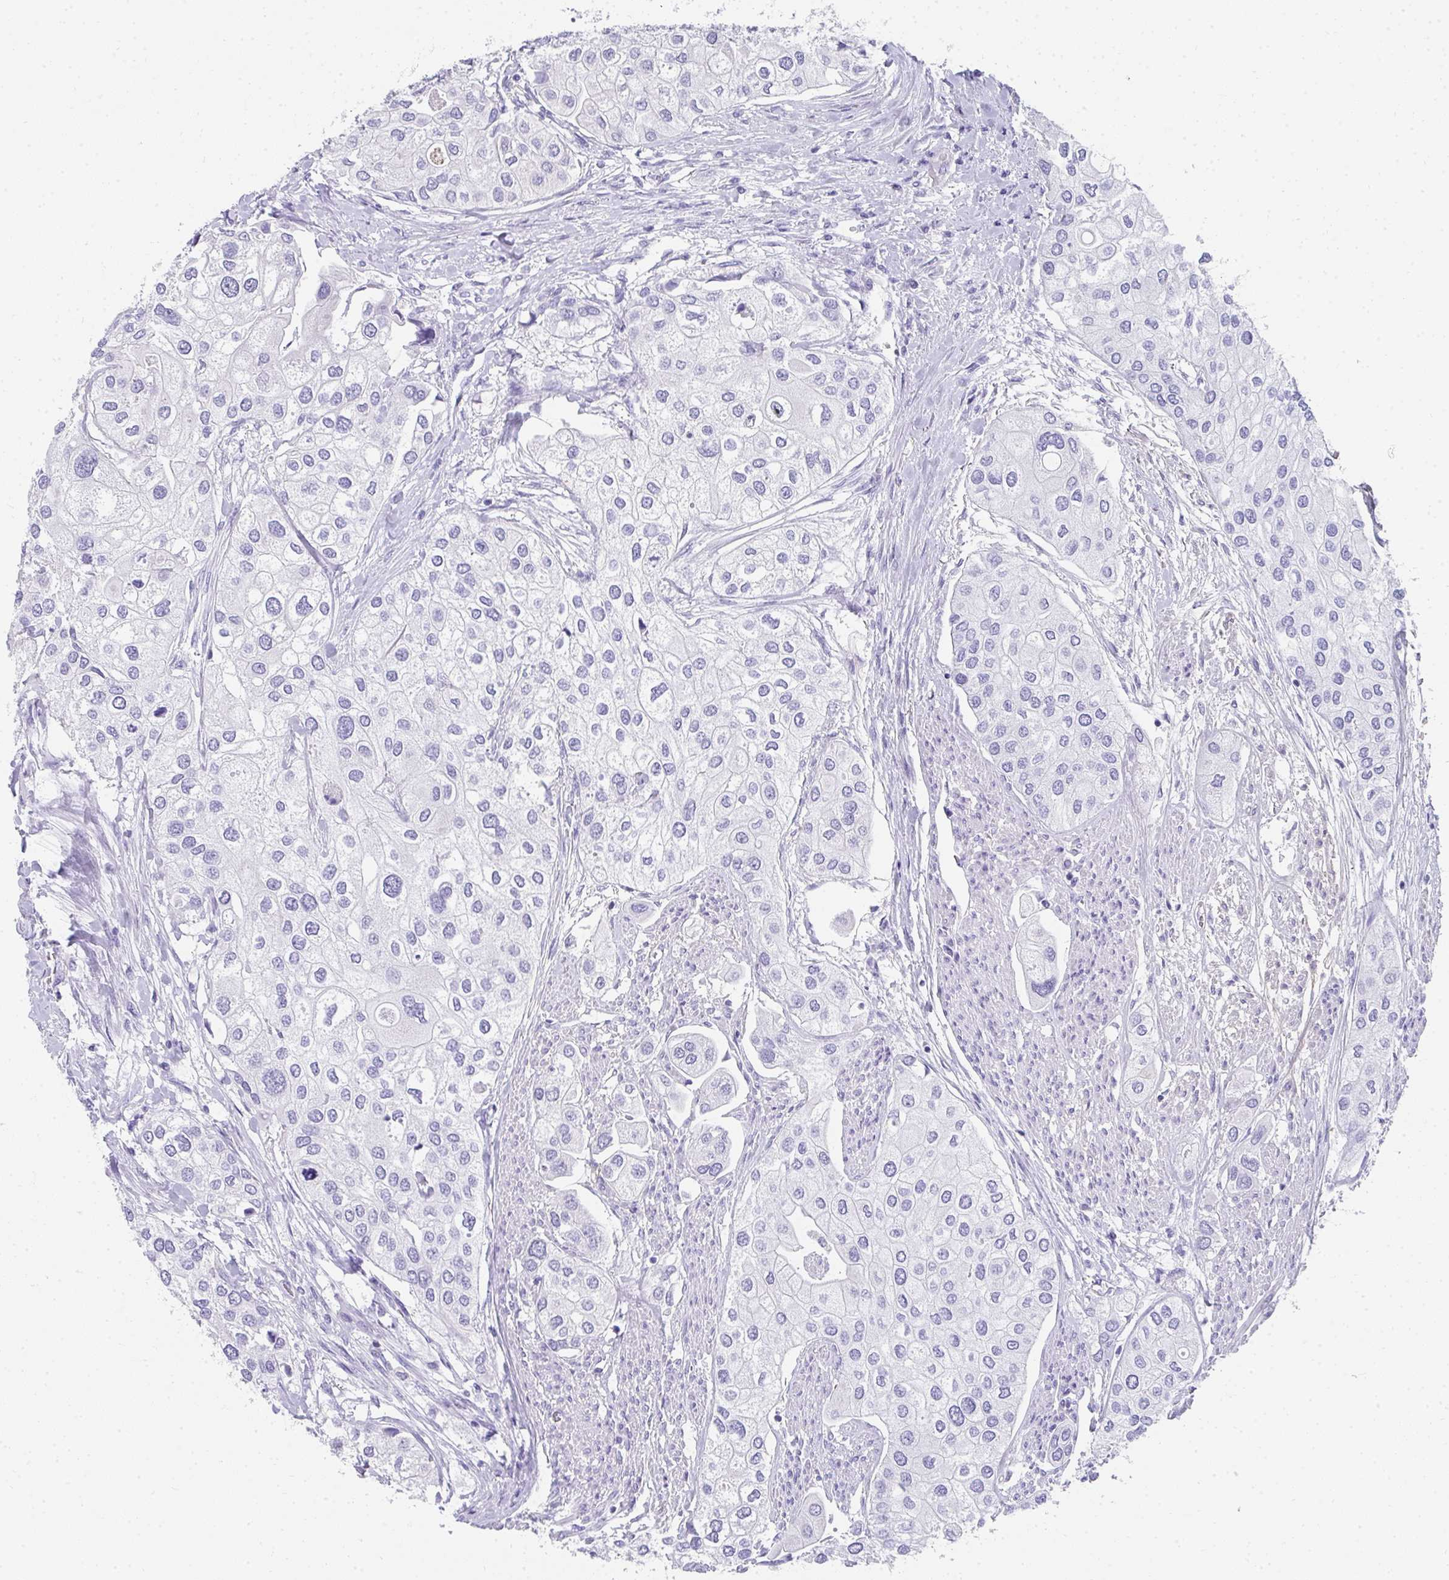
{"staining": {"intensity": "negative", "quantity": "none", "location": "none"}, "tissue": "urothelial cancer", "cell_type": "Tumor cells", "image_type": "cancer", "snomed": [{"axis": "morphology", "description": "Urothelial carcinoma, High grade"}, {"axis": "topography", "description": "Urinary bladder"}], "caption": "The immunohistochemistry photomicrograph has no significant staining in tumor cells of urothelial carcinoma (high-grade) tissue. Nuclei are stained in blue.", "gene": "RLF", "patient": {"sex": "male", "age": 64}}